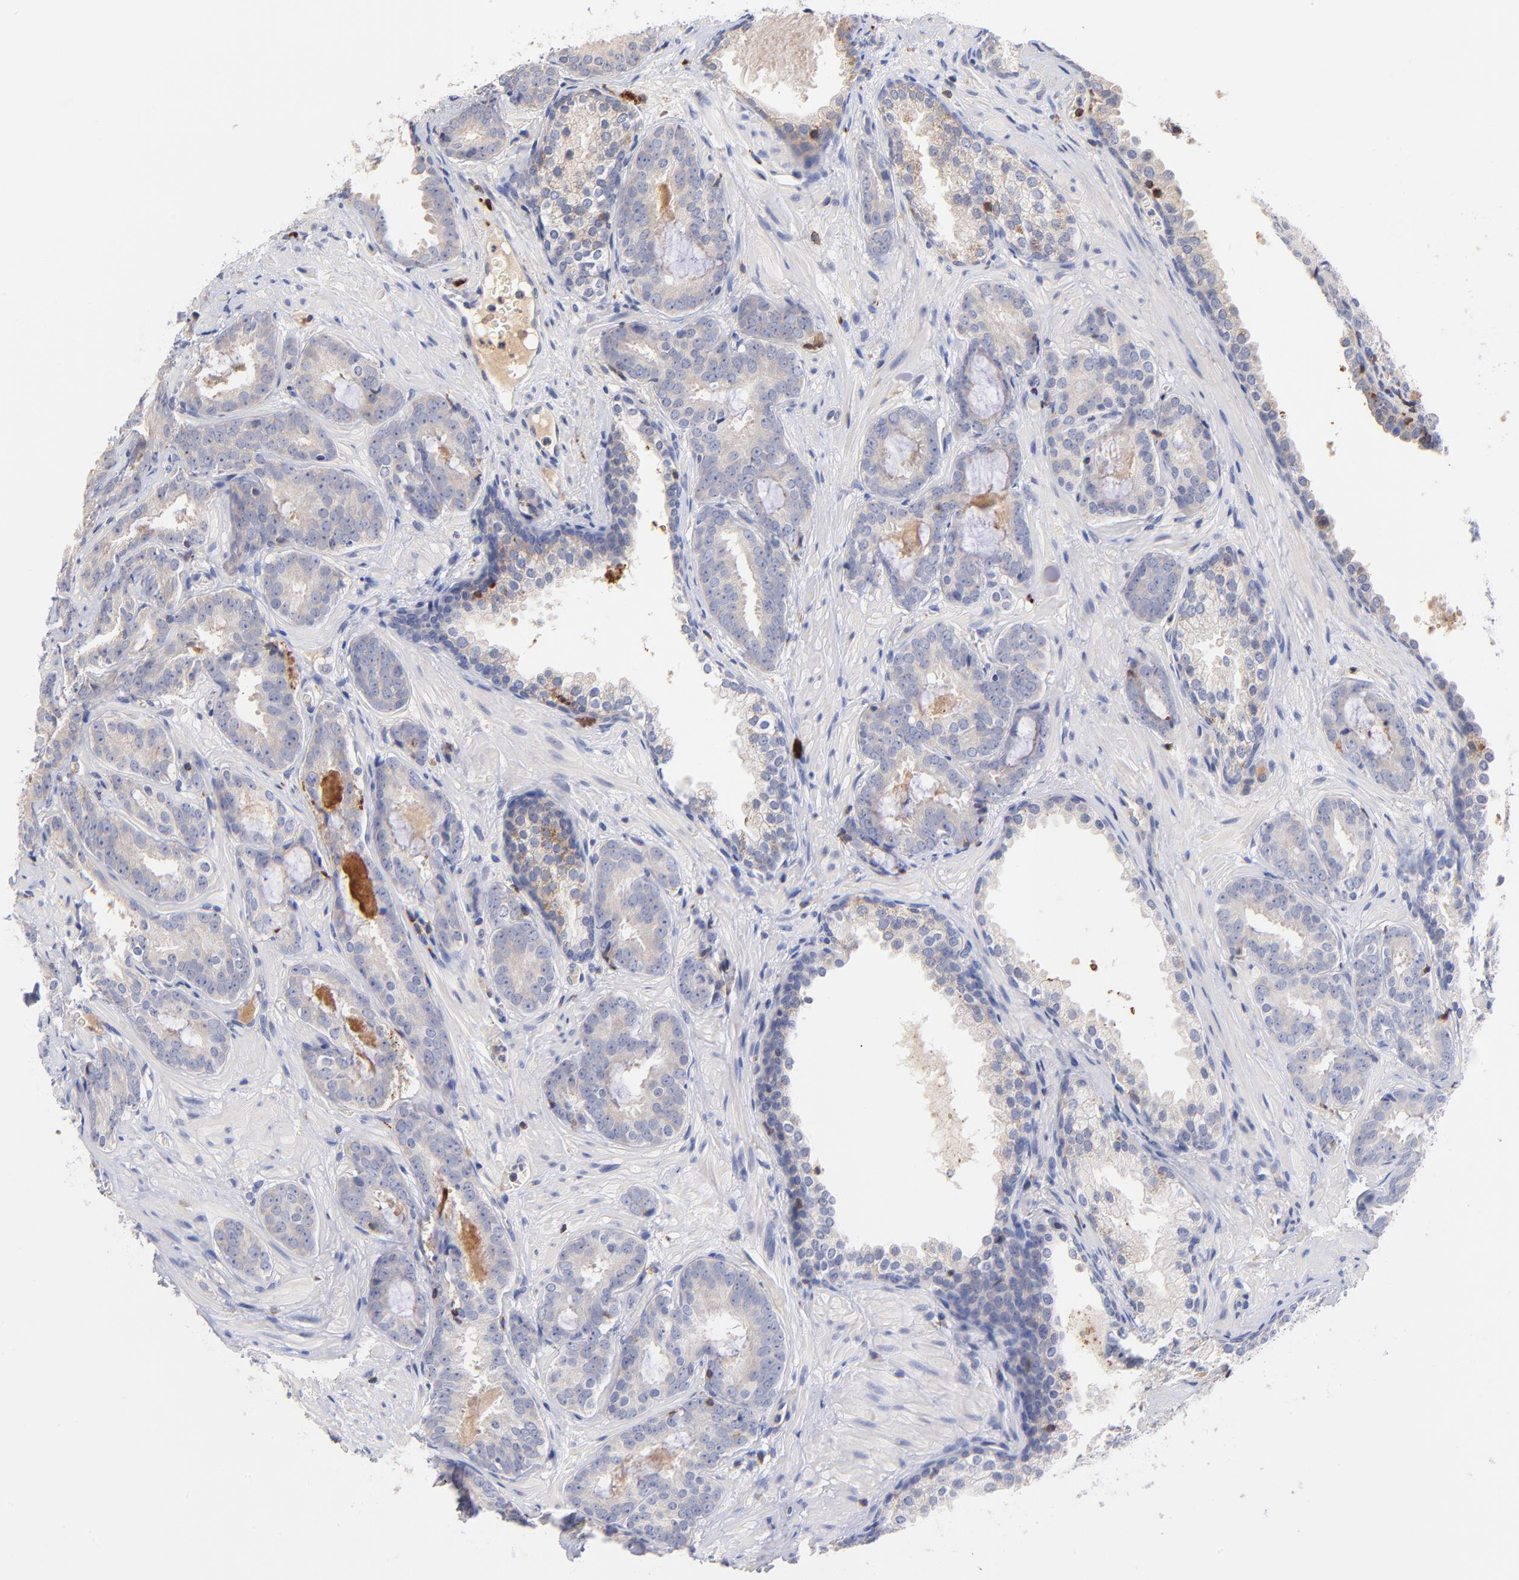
{"staining": {"intensity": "weak", "quantity": "<25%", "location": "cytoplasmic/membranous"}, "tissue": "prostate cancer", "cell_type": "Tumor cells", "image_type": "cancer", "snomed": [{"axis": "morphology", "description": "Adenocarcinoma, Medium grade"}, {"axis": "topography", "description": "Prostate"}], "caption": "A histopathology image of human prostate cancer is negative for staining in tumor cells. (DAB IHC visualized using brightfield microscopy, high magnification).", "gene": "KREMEN2", "patient": {"sex": "male", "age": 64}}